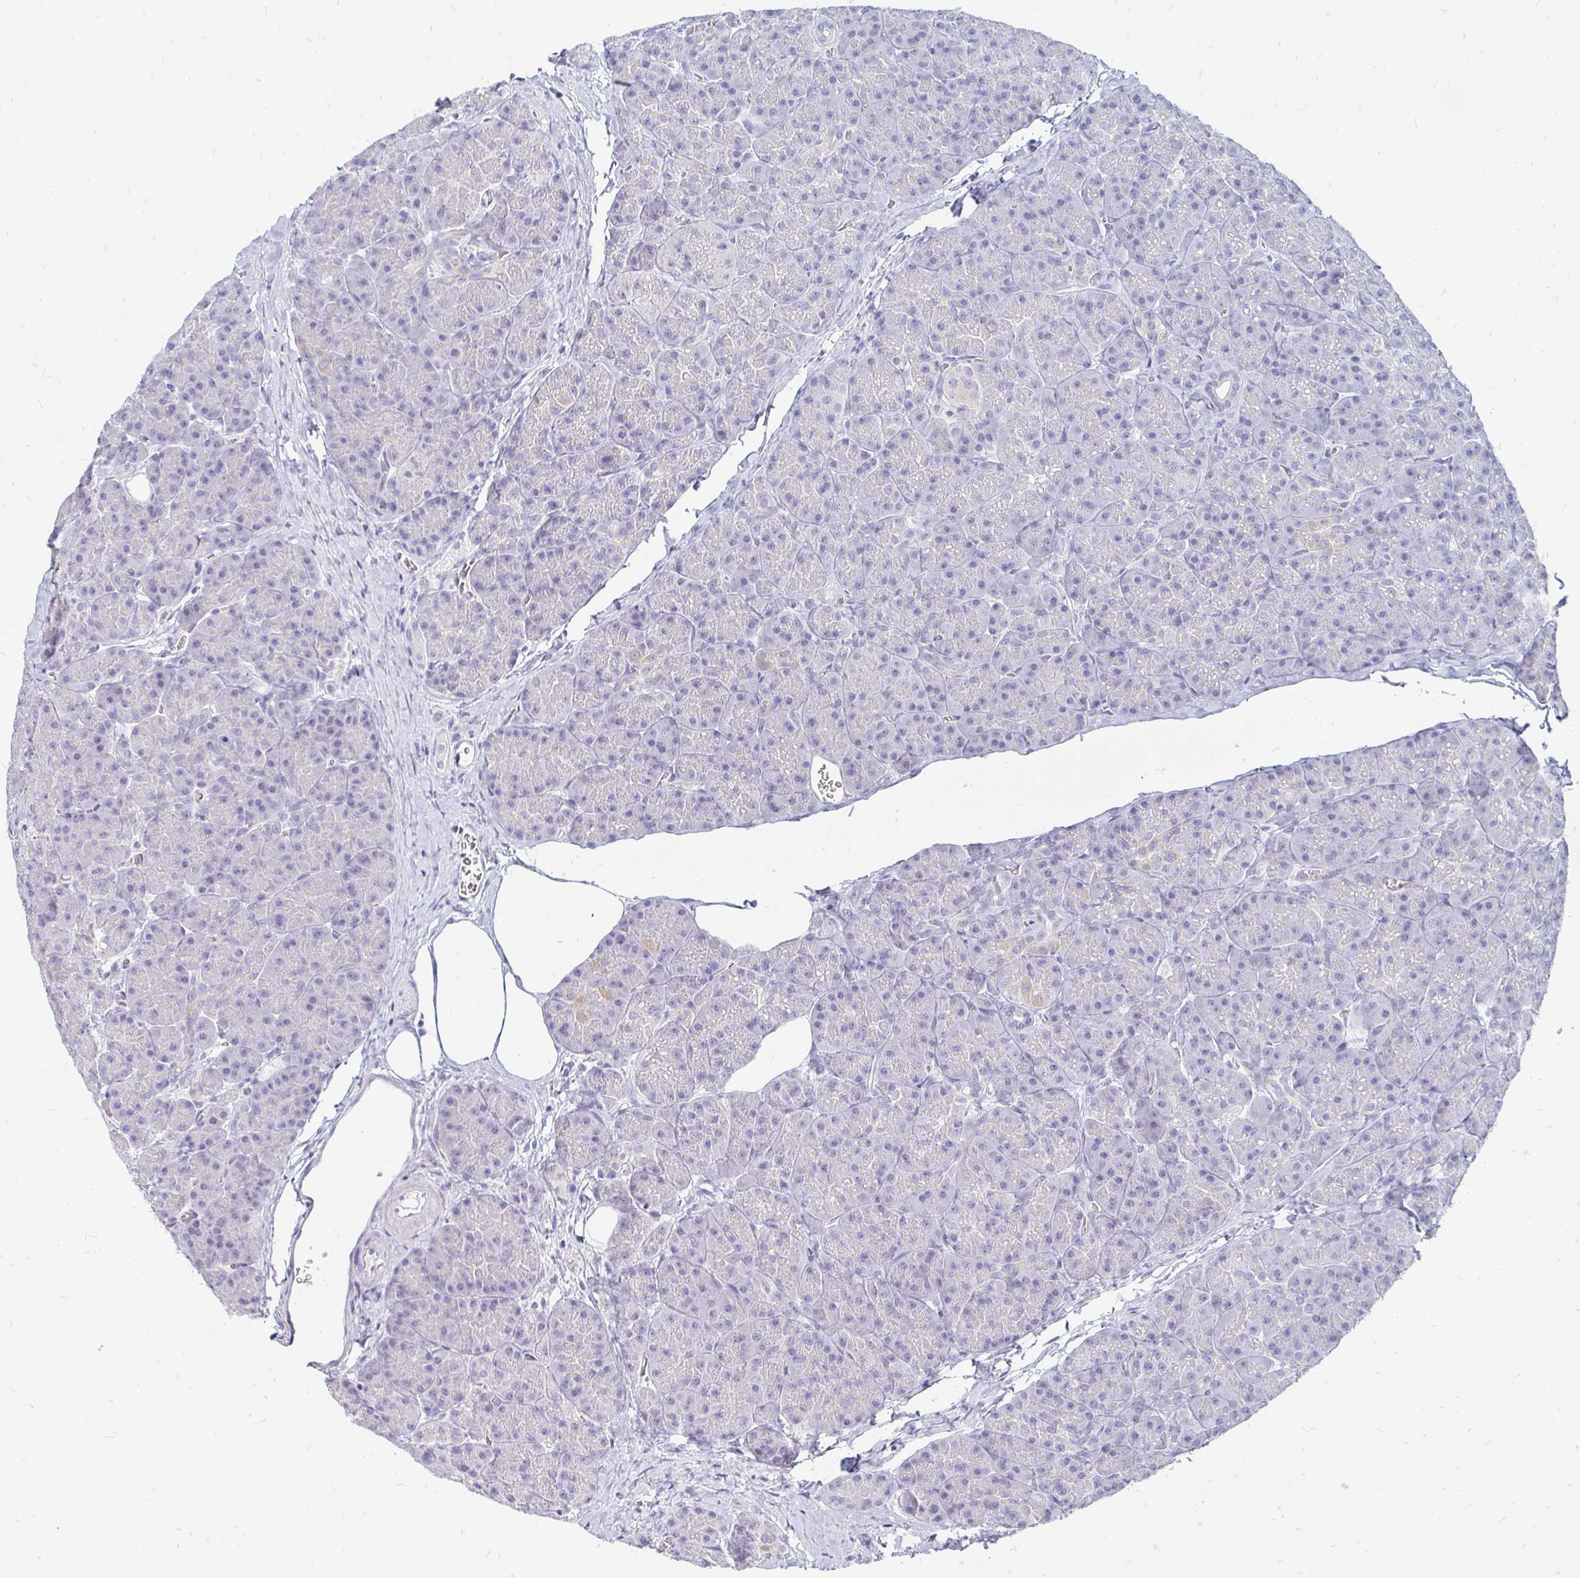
{"staining": {"intensity": "negative", "quantity": "none", "location": "none"}, "tissue": "pancreas", "cell_type": "Exocrine glandular cells", "image_type": "normal", "snomed": [{"axis": "morphology", "description": "Normal tissue, NOS"}, {"axis": "topography", "description": "Pancreas"}], "caption": "The histopathology image demonstrates no staining of exocrine glandular cells in normal pancreas. (DAB immunohistochemistry with hematoxylin counter stain).", "gene": "PEG10", "patient": {"sex": "male", "age": 57}}